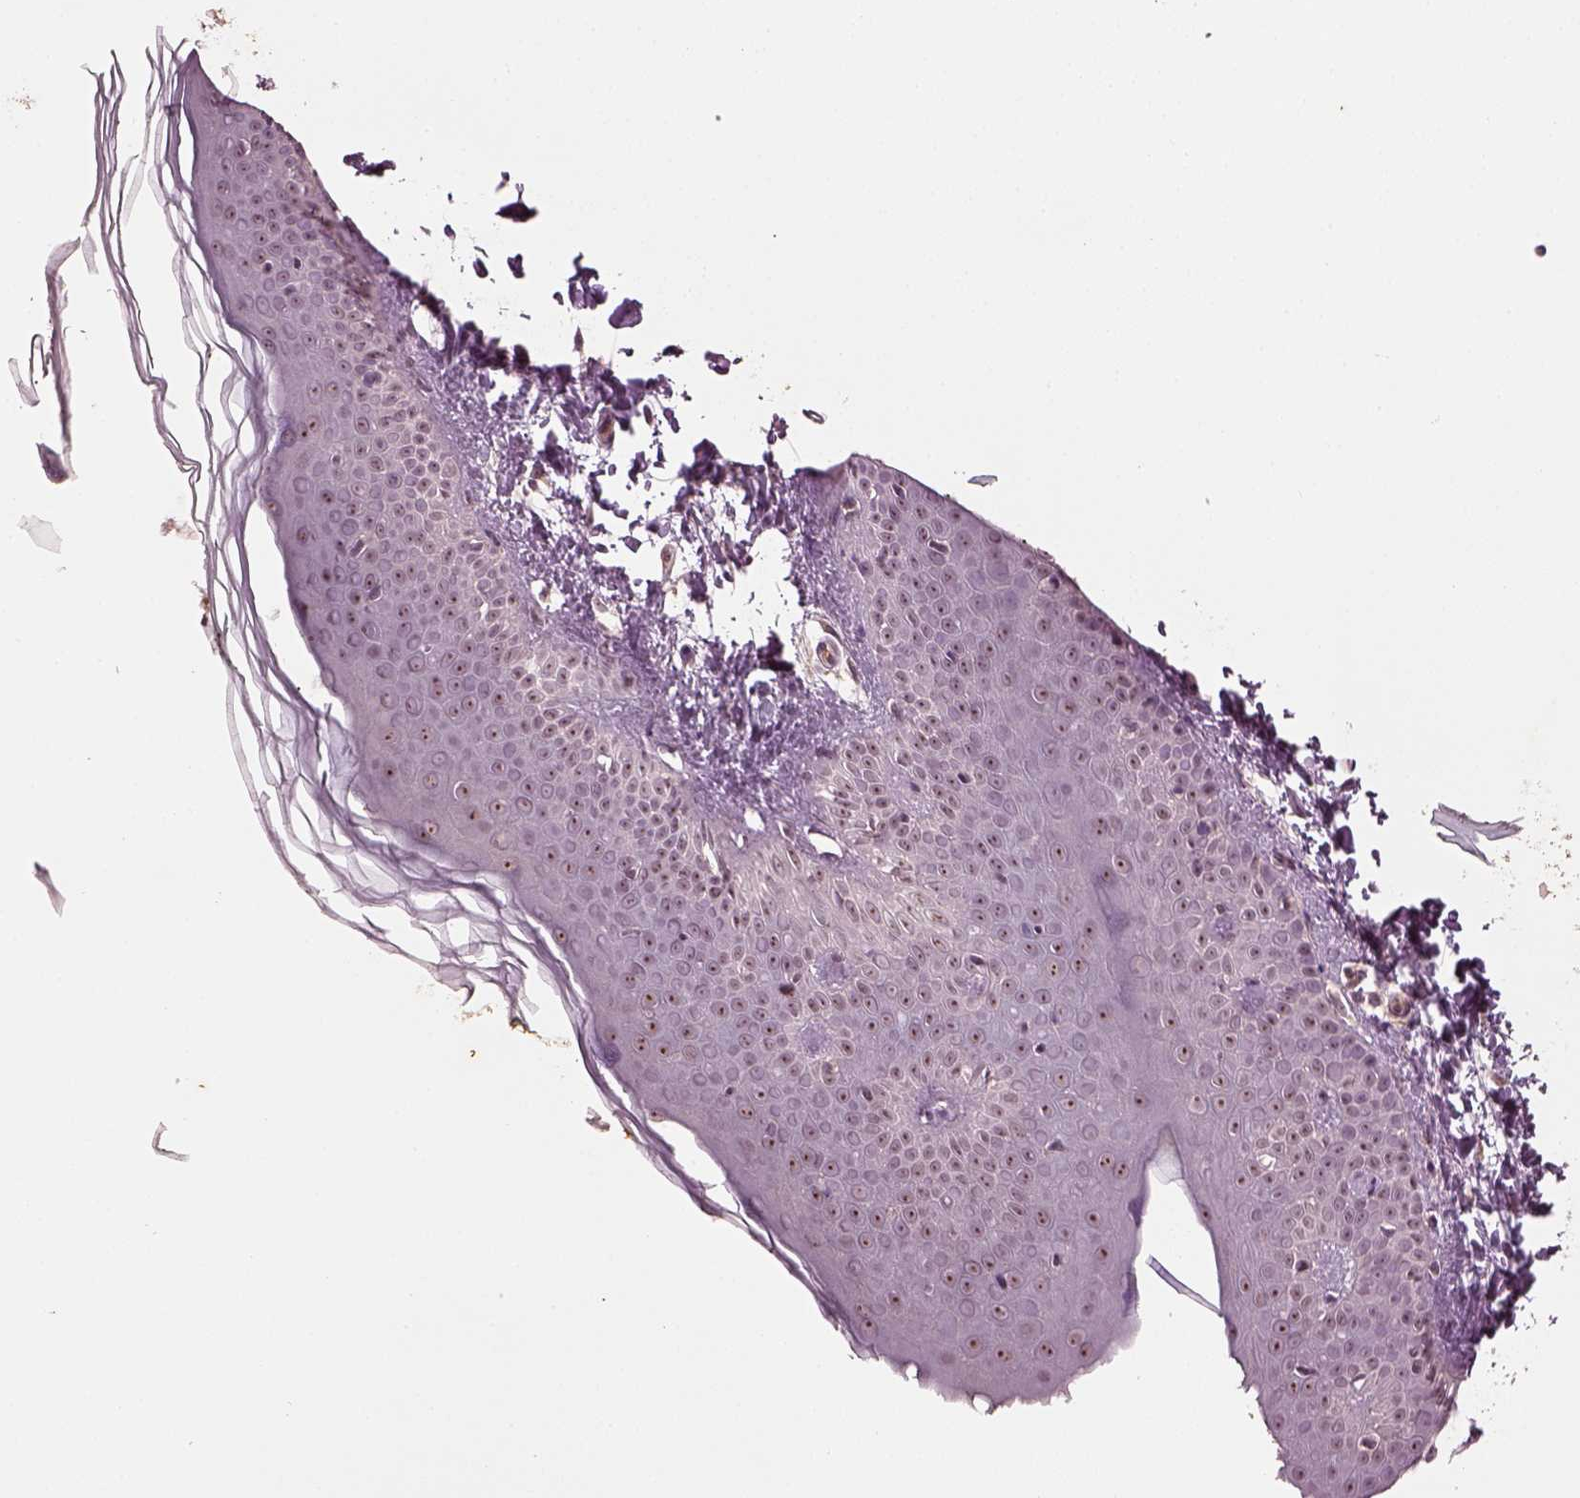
{"staining": {"intensity": "negative", "quantity": "none", "location": "none"}, "tissue": "skin", "cell_type": "Fibroblasts", "image_type": "normal", "snomed": [{"axis": "morphology", "description": "Normal tissue, NOS"}, {"axis": "topography", "description": "Skin"}], "caption": "Immunohistochemical staining of unremarkable skin shows no significant staining in fibroblasts. (DAB (3,3'-diaminobenzidine) IHC with hematoxylin counter stain).", "gene": "GNRH1", "patient": {"sex": "female", "age": 62}}